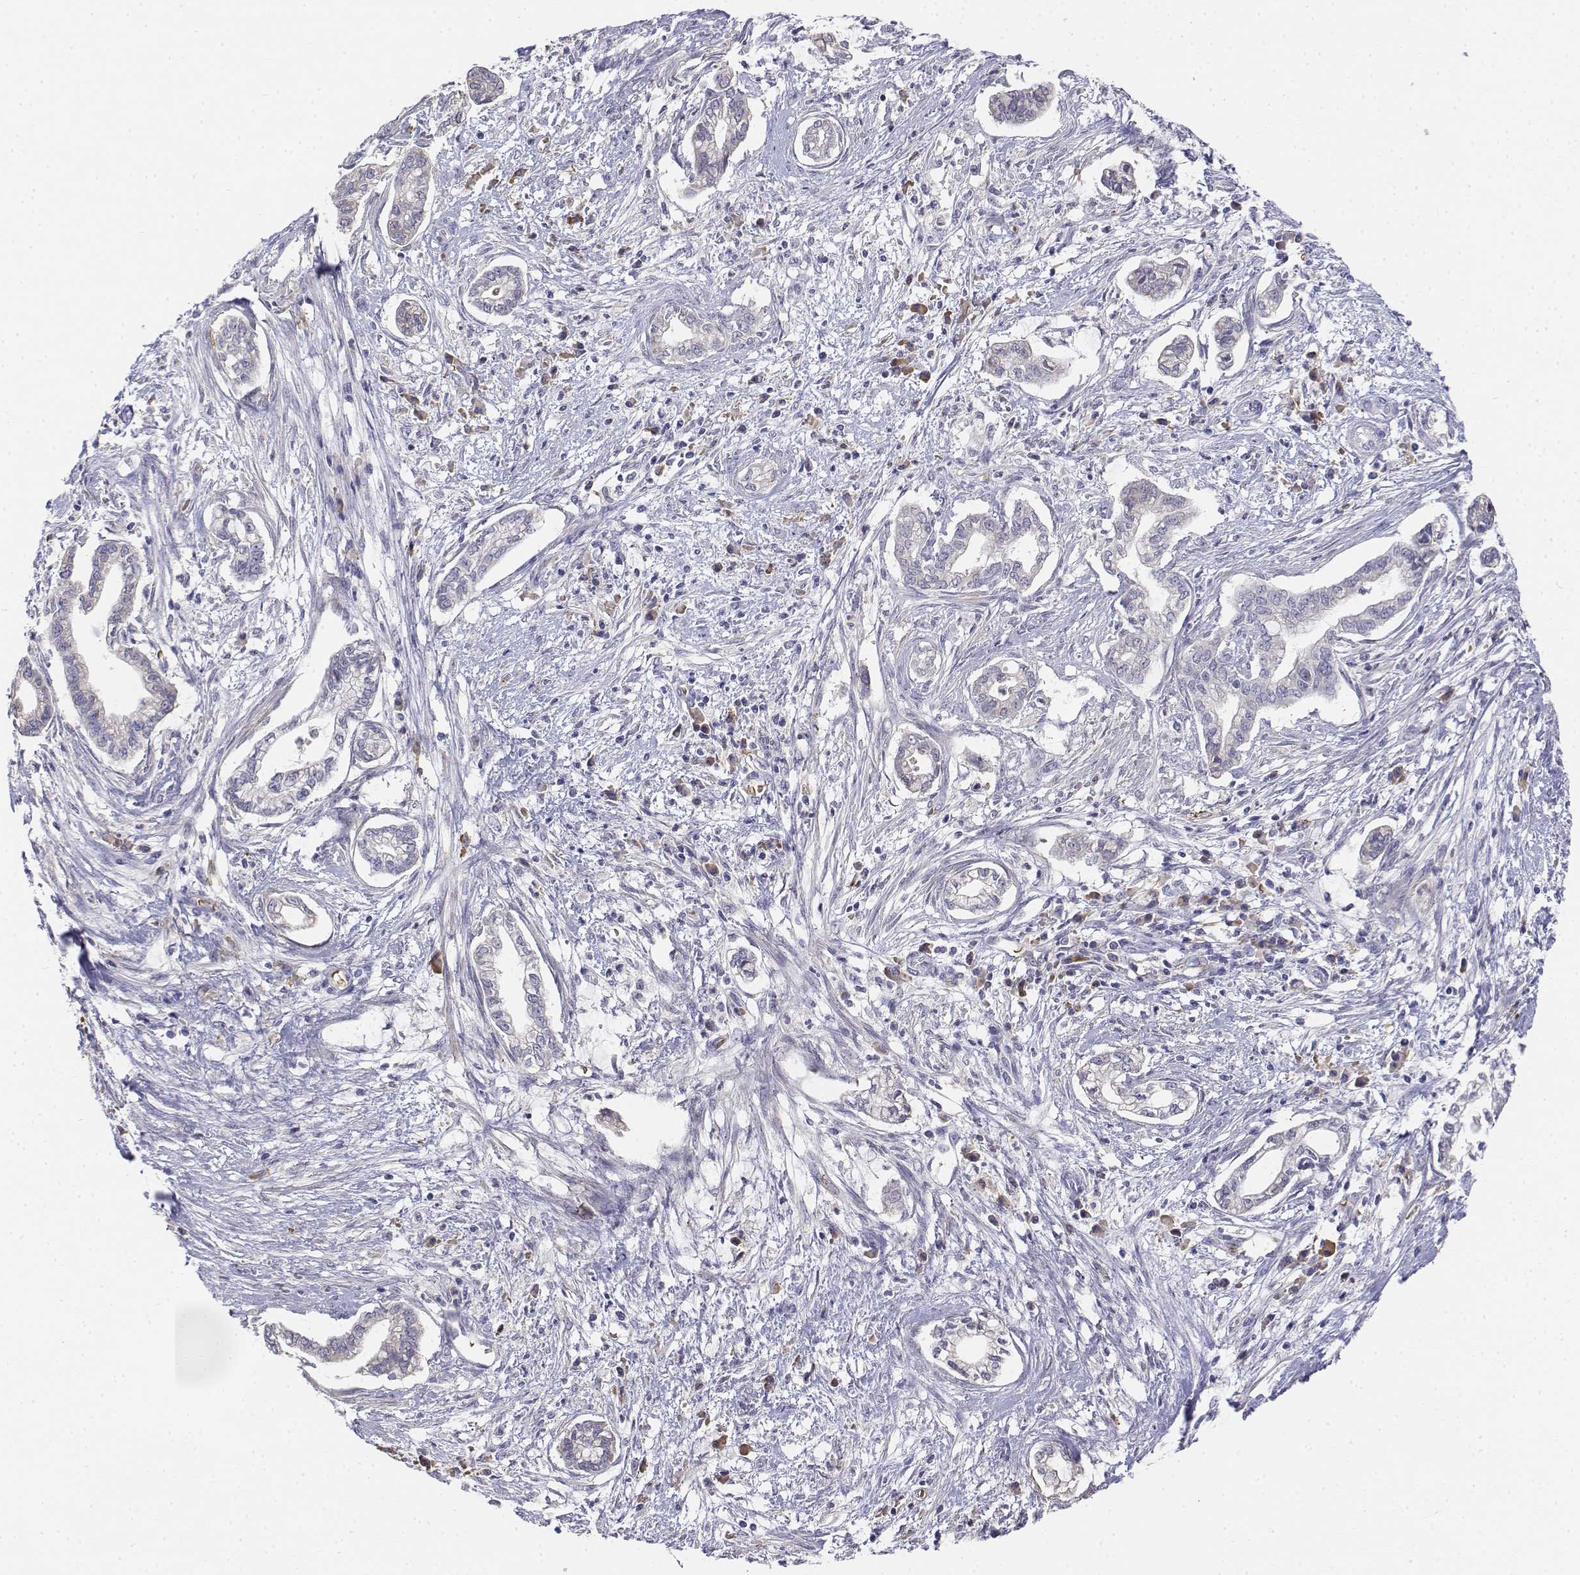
{"staining": {"intensity": "negative", "quantity": "none", "location": "none"}, "tissue": "cervical cancer", "cell_type": "Tumor cells", "image_type": "cancer", "snomed": [{"axis": "morphology", "description": "Adenocarcinoma, NOS"}, {"axis": "topography", "description": "Cervix"}], "caption": "Cervical cancer (adenocarcinoma) was stained to show a protein in brown. There is no significant expression in tumor cells.", "gene": "CADM1", "patient": {"sex": "female", "age": 62}}